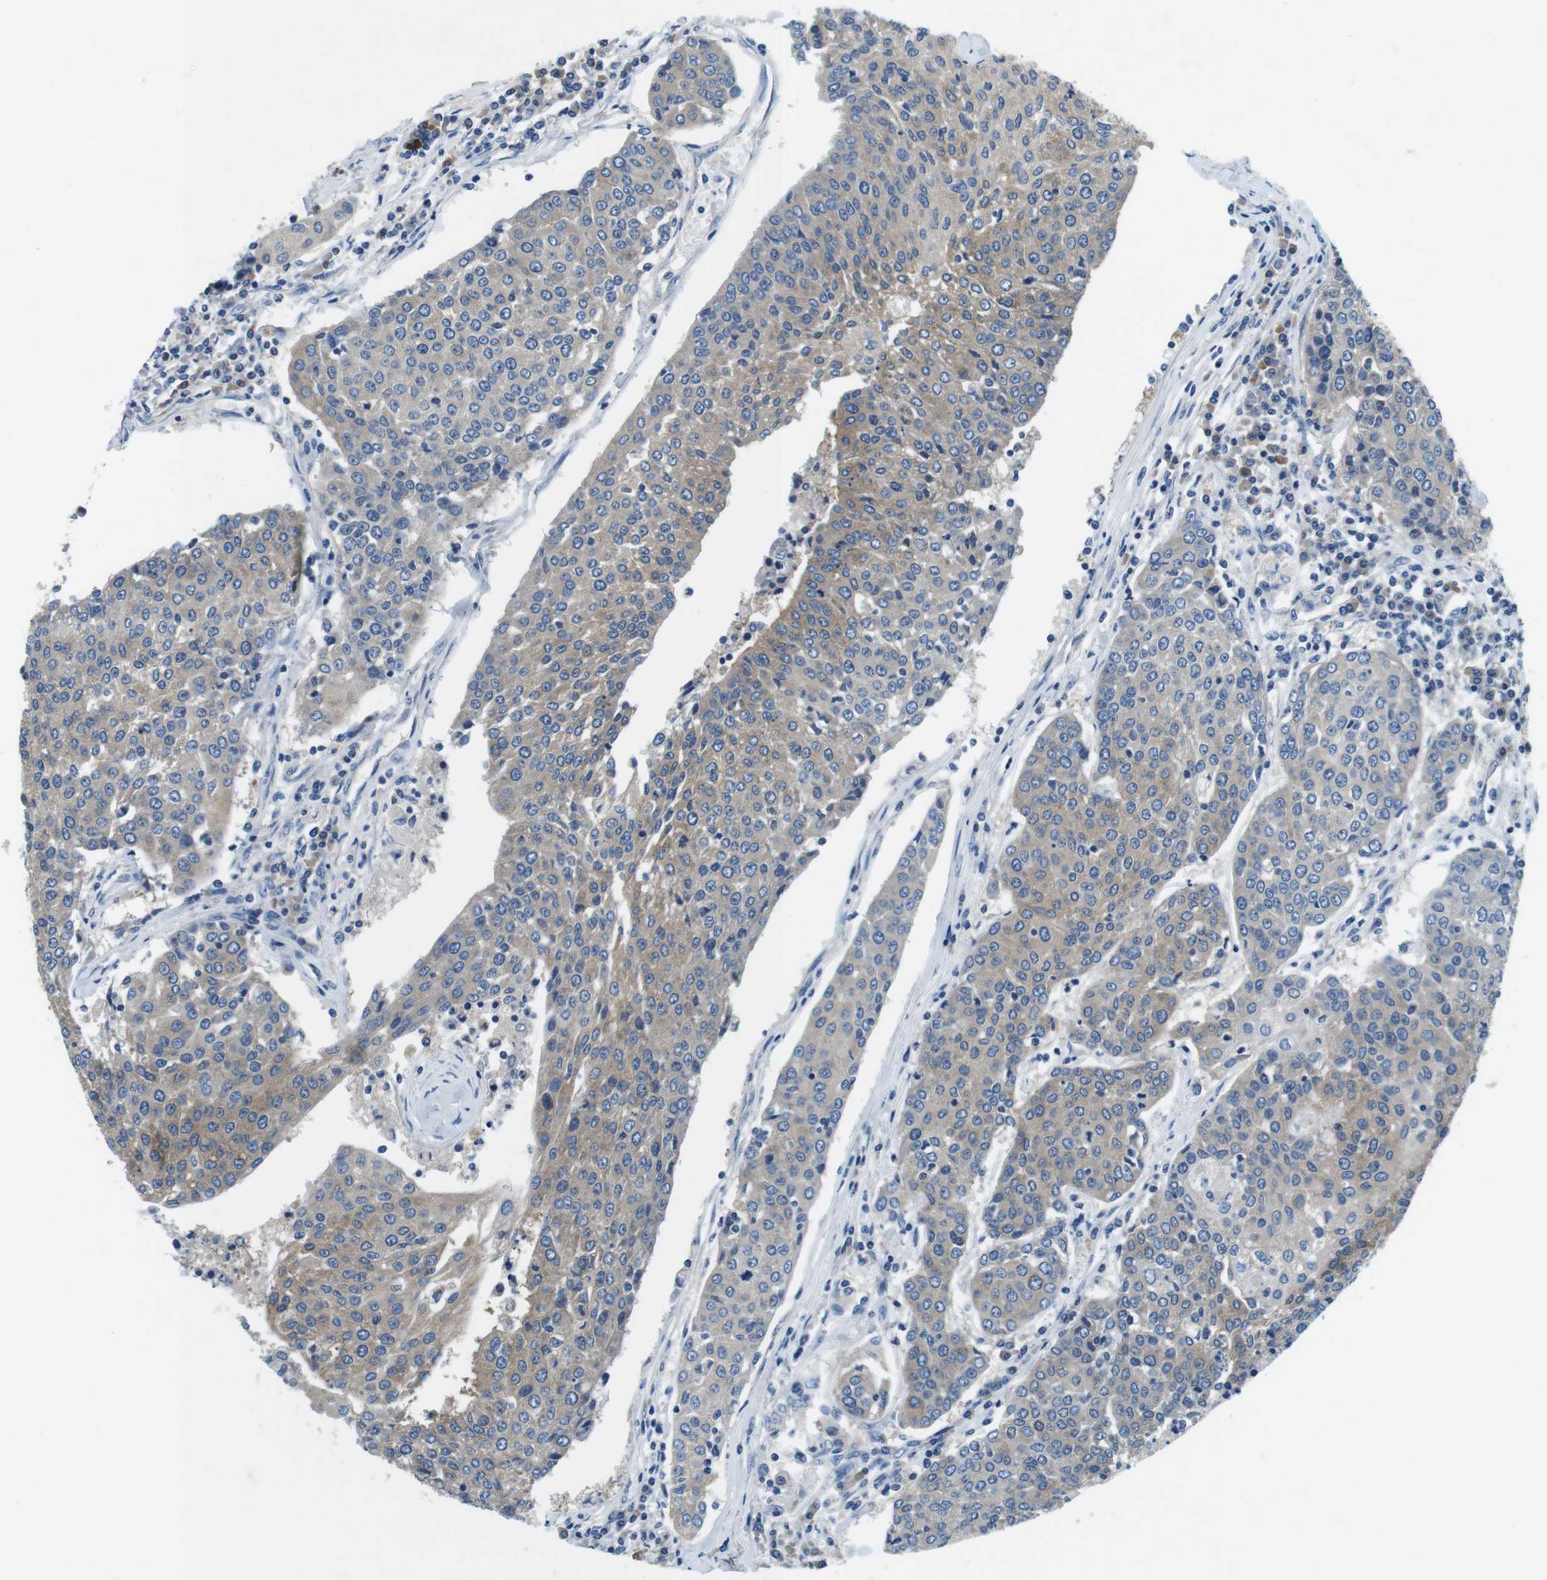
{"staining": {"intensity": "moderate", "quantity": "25%-75%", "location": "cytoplasmic/membranous"}, "tissue": "urothelial cancer", "cell_type": "Tumor cells", "image_type": "cancer", "snomed": [{"axis": "morphology", "description": "Urothelial carcinoma, High grade"}, {"axis": "topography", "description": "Urinary bladder"}], "caption": "Immunohistochemistry (IHC) staining of urothelial cancer, which demonstrates medium levels of moderate cytoplasmic/membranous positivity in about 25%-75% of tumor cells indicating moderate cytoplasmic/membranous protein staining. The staining was performed using DAB (3,3'-diaminobenzidine) (brown) for protein detection and nuclei were counterstained in hematoxylin (blue).", "gene": "DENND4C", "patient": {"sex": "female", "age": 85}}